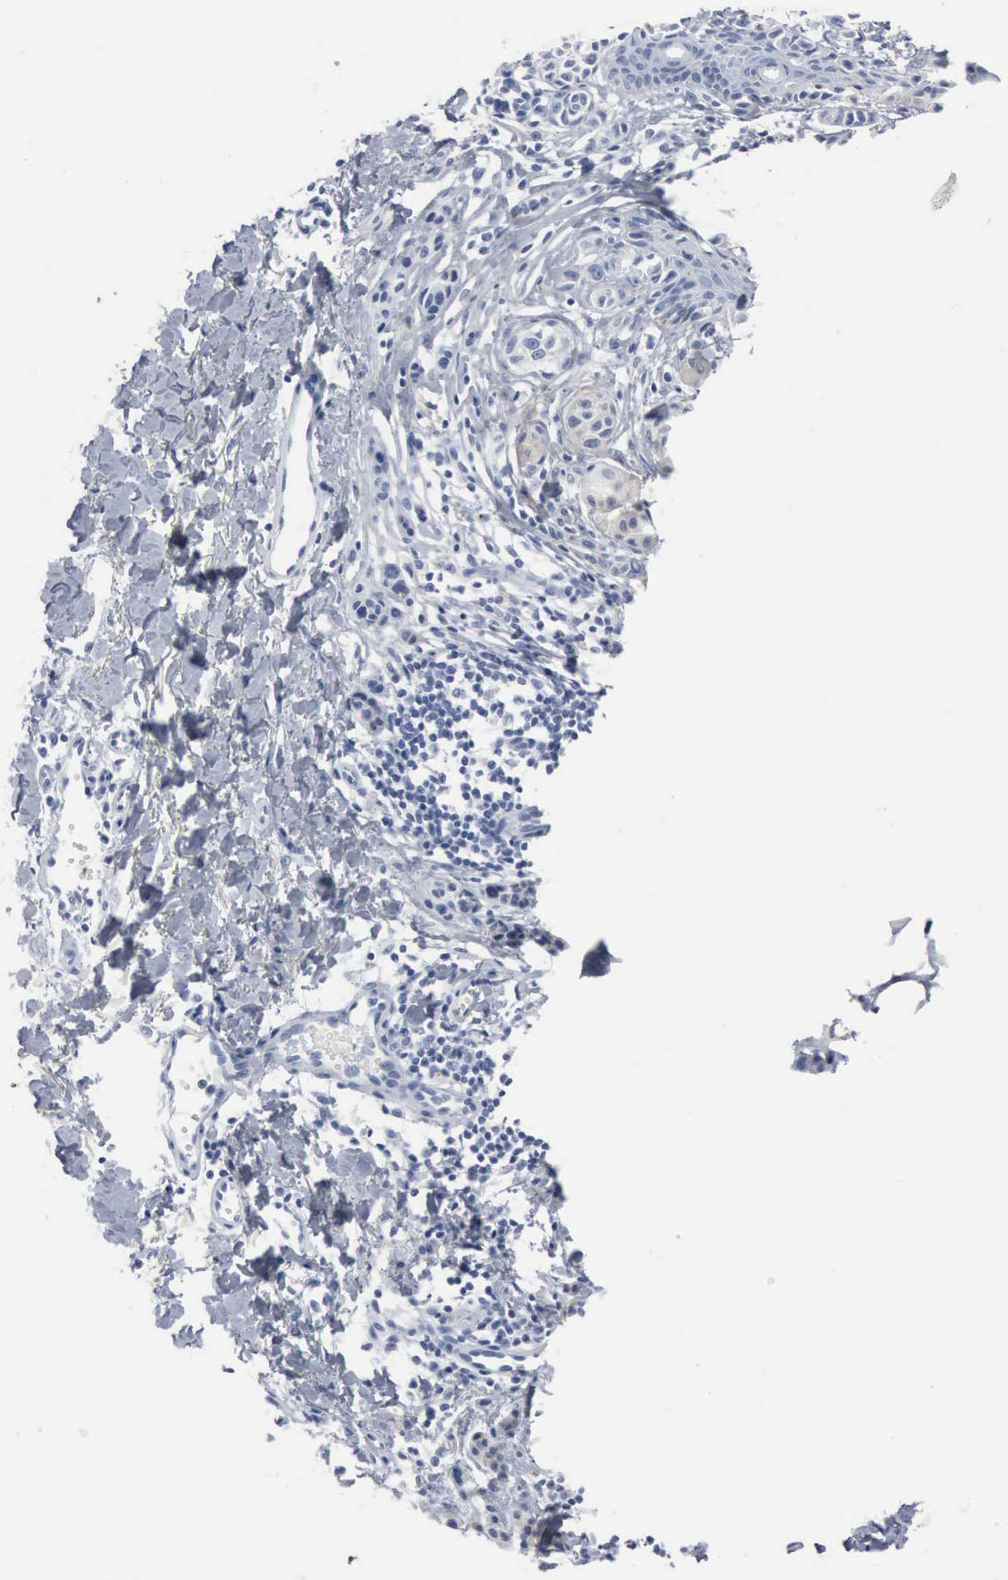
{"staining": {"intensity": "negative", "quantity": "none", "location": "none"}, "tissue": "melanoma", "cell_type": "Tumor cells", "image_type": "cancer", "snomed": [{"axis": "morphology", "description": "Malignant melanoma, NOS"}, {"axis": "topography", "description": "Skin"}], "caption": "Tumor cells are negative for protein expression in human melanoma.", "gene": "DMD", "patient": {"sex": "male", "age": 40}}